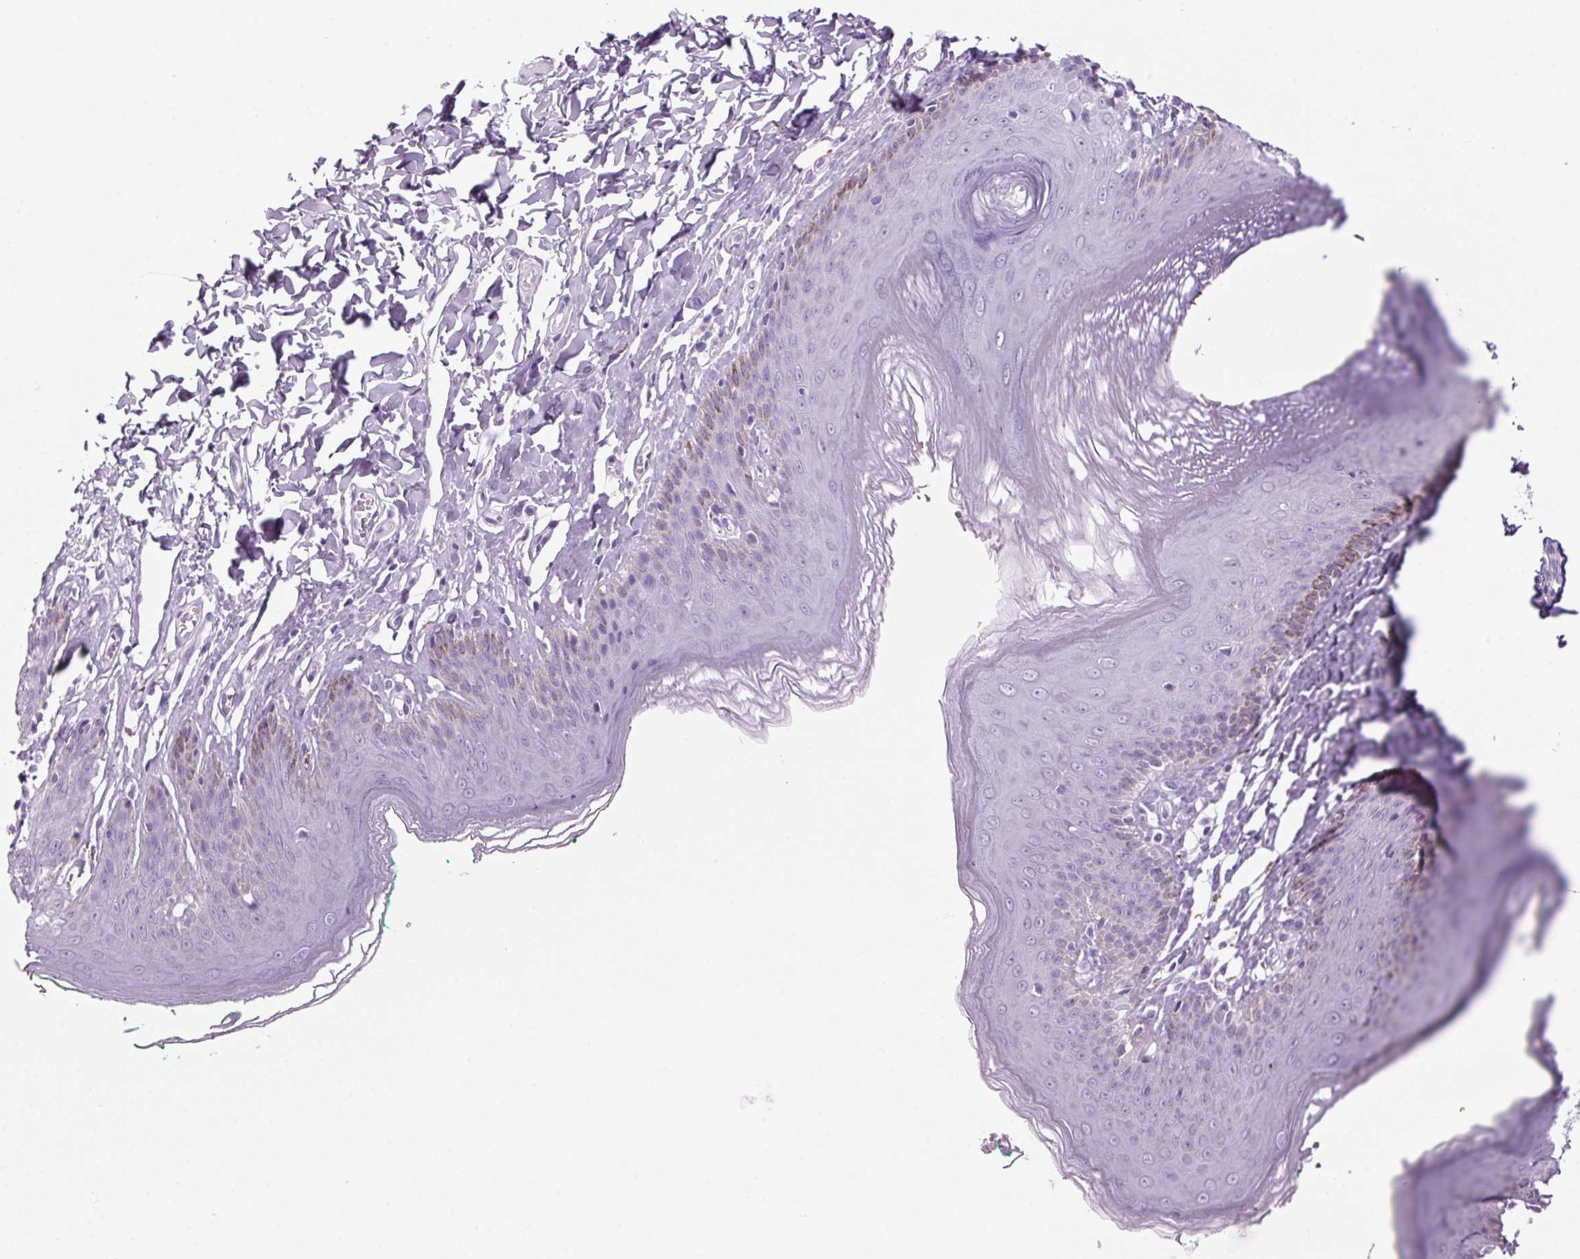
{"staining": {"intensity": "negative", "quantity": "none", "location": "none"}, "tissue": "skin", "cell_type": "Epidermal cells", "image_type": "normal", "snomed": [{"axis": "morphology", "description": "Normal tissue, NOS"}, {"axis": "topography", "description": "Vulva"}, {"axis": "topography", "description": "Peripheral nerve tissue"}], "caption": "A micrograph of skin stained for a protein demonstrates no brown staining in epidermal cells. The staining was performed using DAB to visualize the protein expression in brown, while the nuclei were stained in blue with hematoxylin (Magnification: 20x).", "gene": "PPP1R1A", "patient": {"sex": "female", "age": 66}}